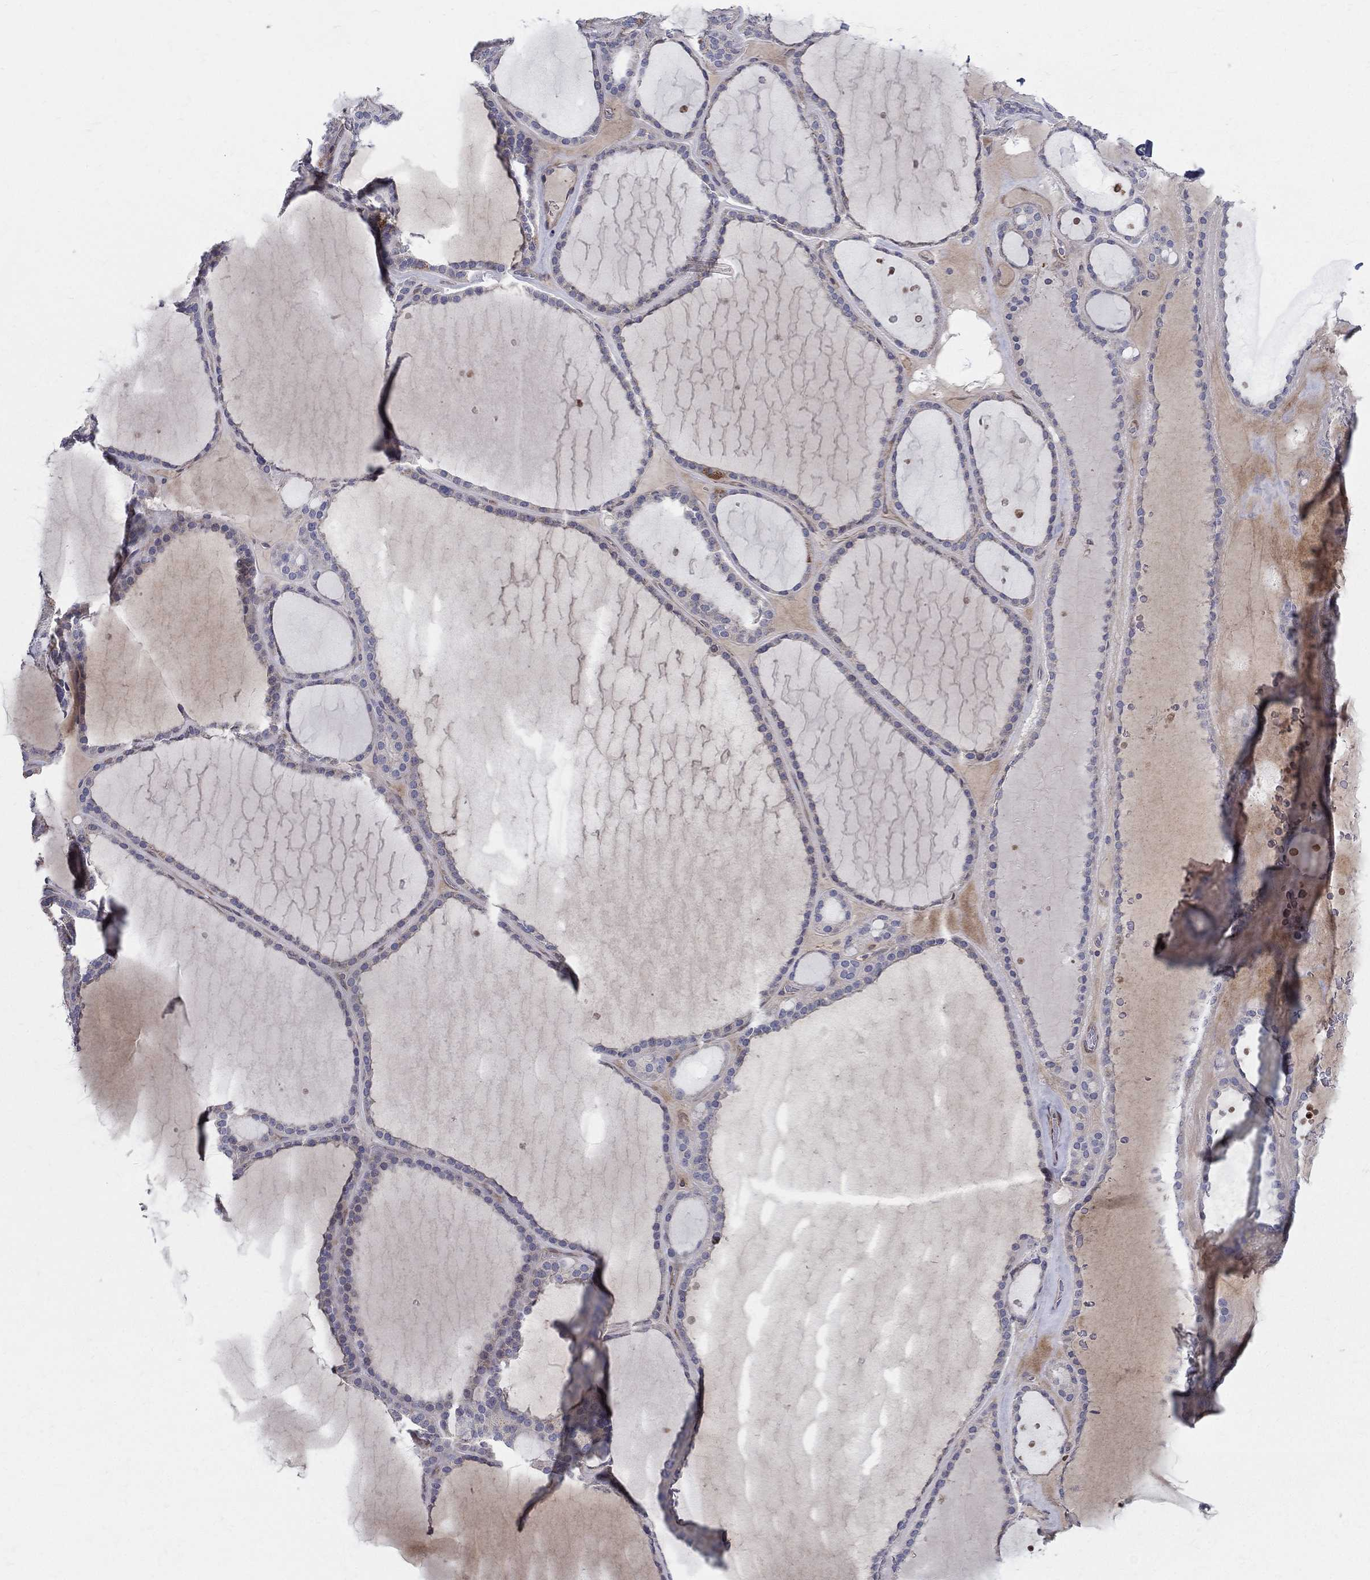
{"staining": {"intensity": "negative", "quantity": "none", "location": "none"}, "tissue": "thyroid gland", "cell_type": "Glandular cells", "image_type": "normal", "snomed": [{"axis": "morphology", "description": "Normal tissue, NOS"}, {"axis": "topography", "description": "Thyroid gland"}], "caption": "Human thyroid gland stained for a protein using immunohistochemistry demonstrates no positivity in glandular cells.", "gene": "POMZP3", "patient": {"sex": "male", "age": 63}}